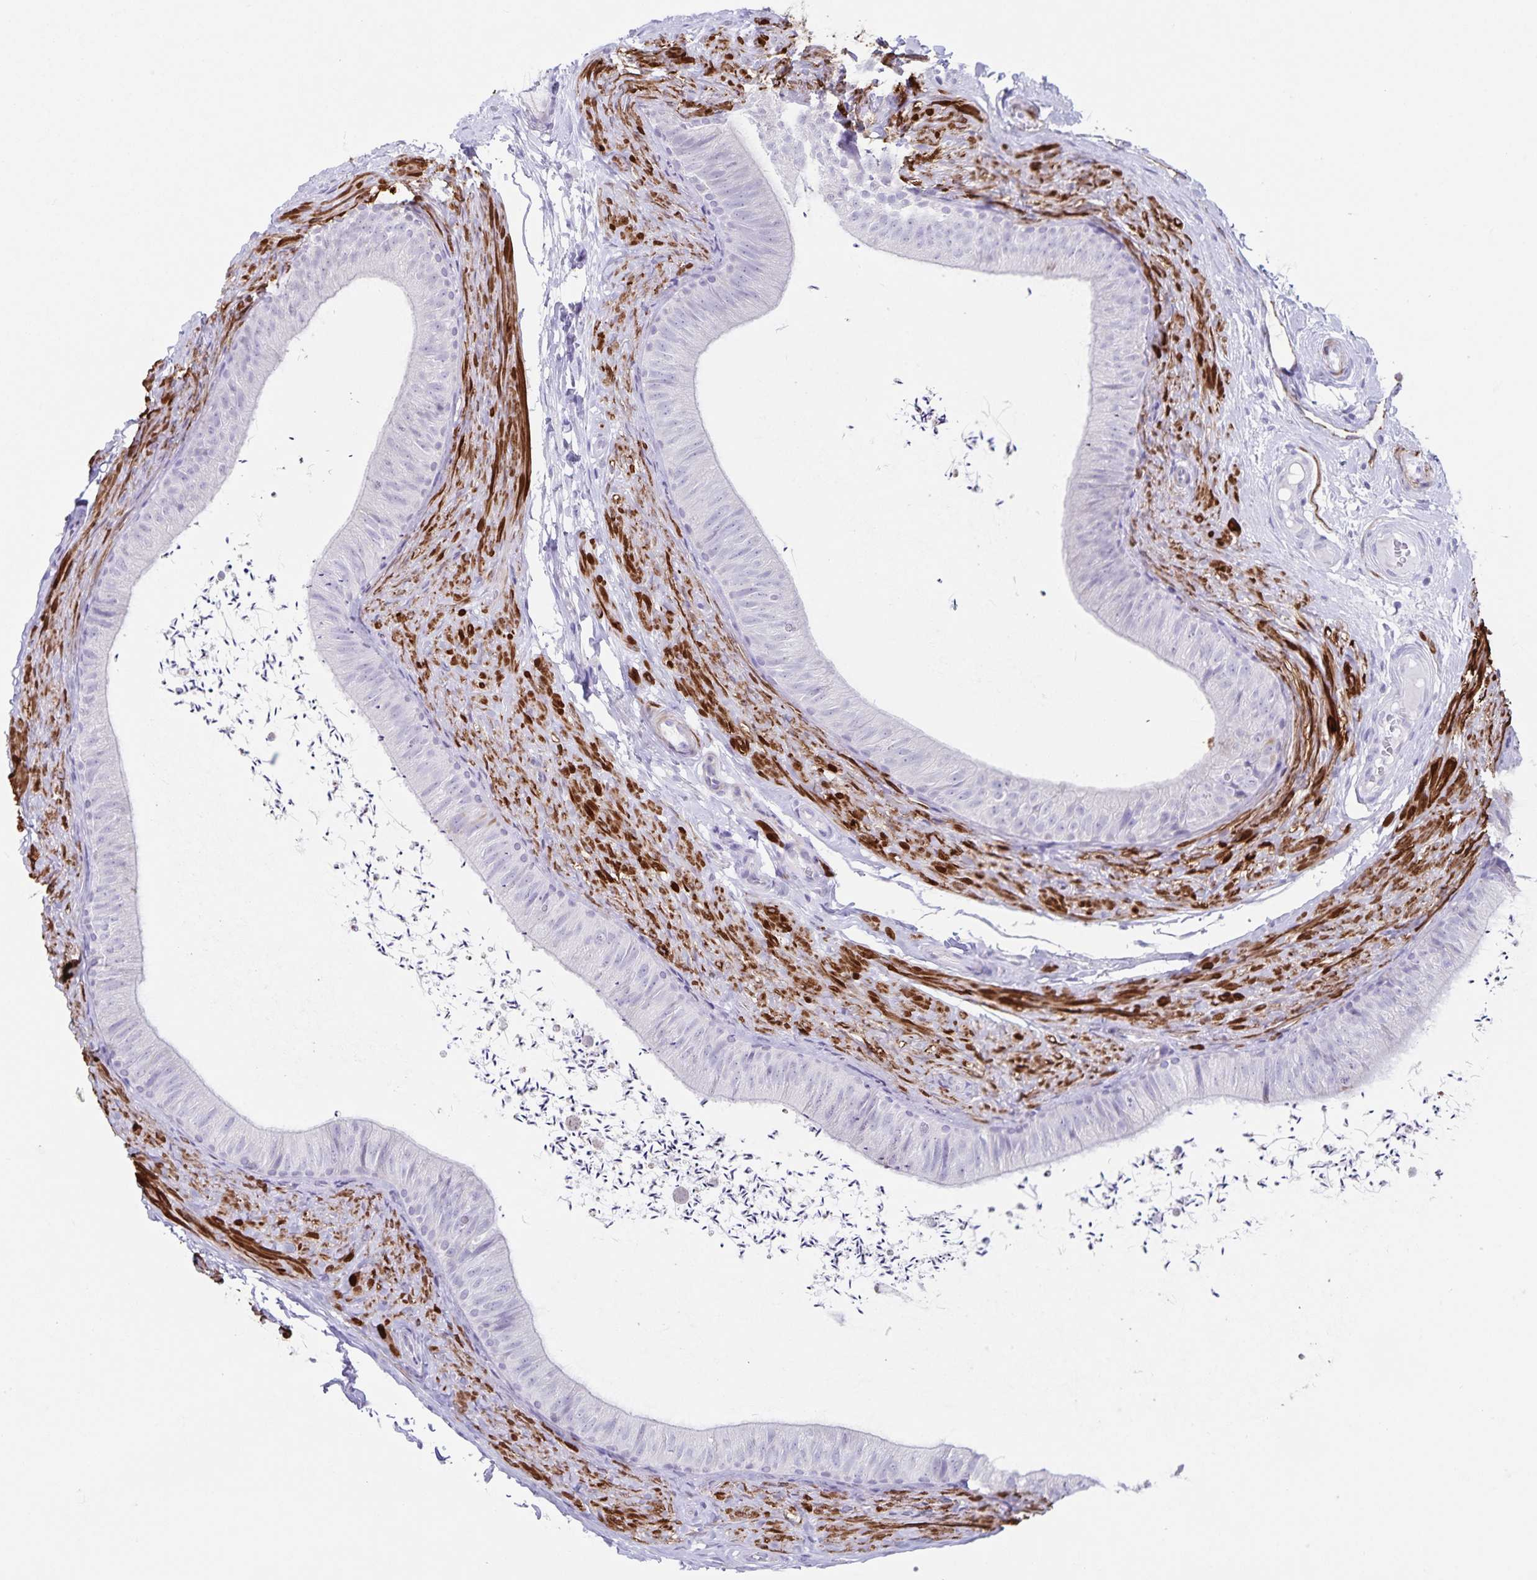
{"staining": {"intensity": "negative", "quantity": "none", "location": "none"}, "tissue": "epididymis", "cell_type": "Glandular cells", "image_type": "normal", "snomed": [{"axis": "morphology", "description": "Normal tissue, NOS"}, {"axis": "topography", "description": "Epididymis, spermatic cord, NOS"}, {"axis": "topography", "description": "Epididymis"}, {"axis": "topography", "description": "Peripheral nerve tissue"}], "caption": "The image reveals no significant positivity in glandular cells of epididymis. (Stains: DAB (3,3'-diaminobenzidine) IHC with hematoxylin counter stain, Microscopy: brightfield microscopy at high magnification).", "gene": "SYNM", "patient": {"sex": "male", "age": 29}}